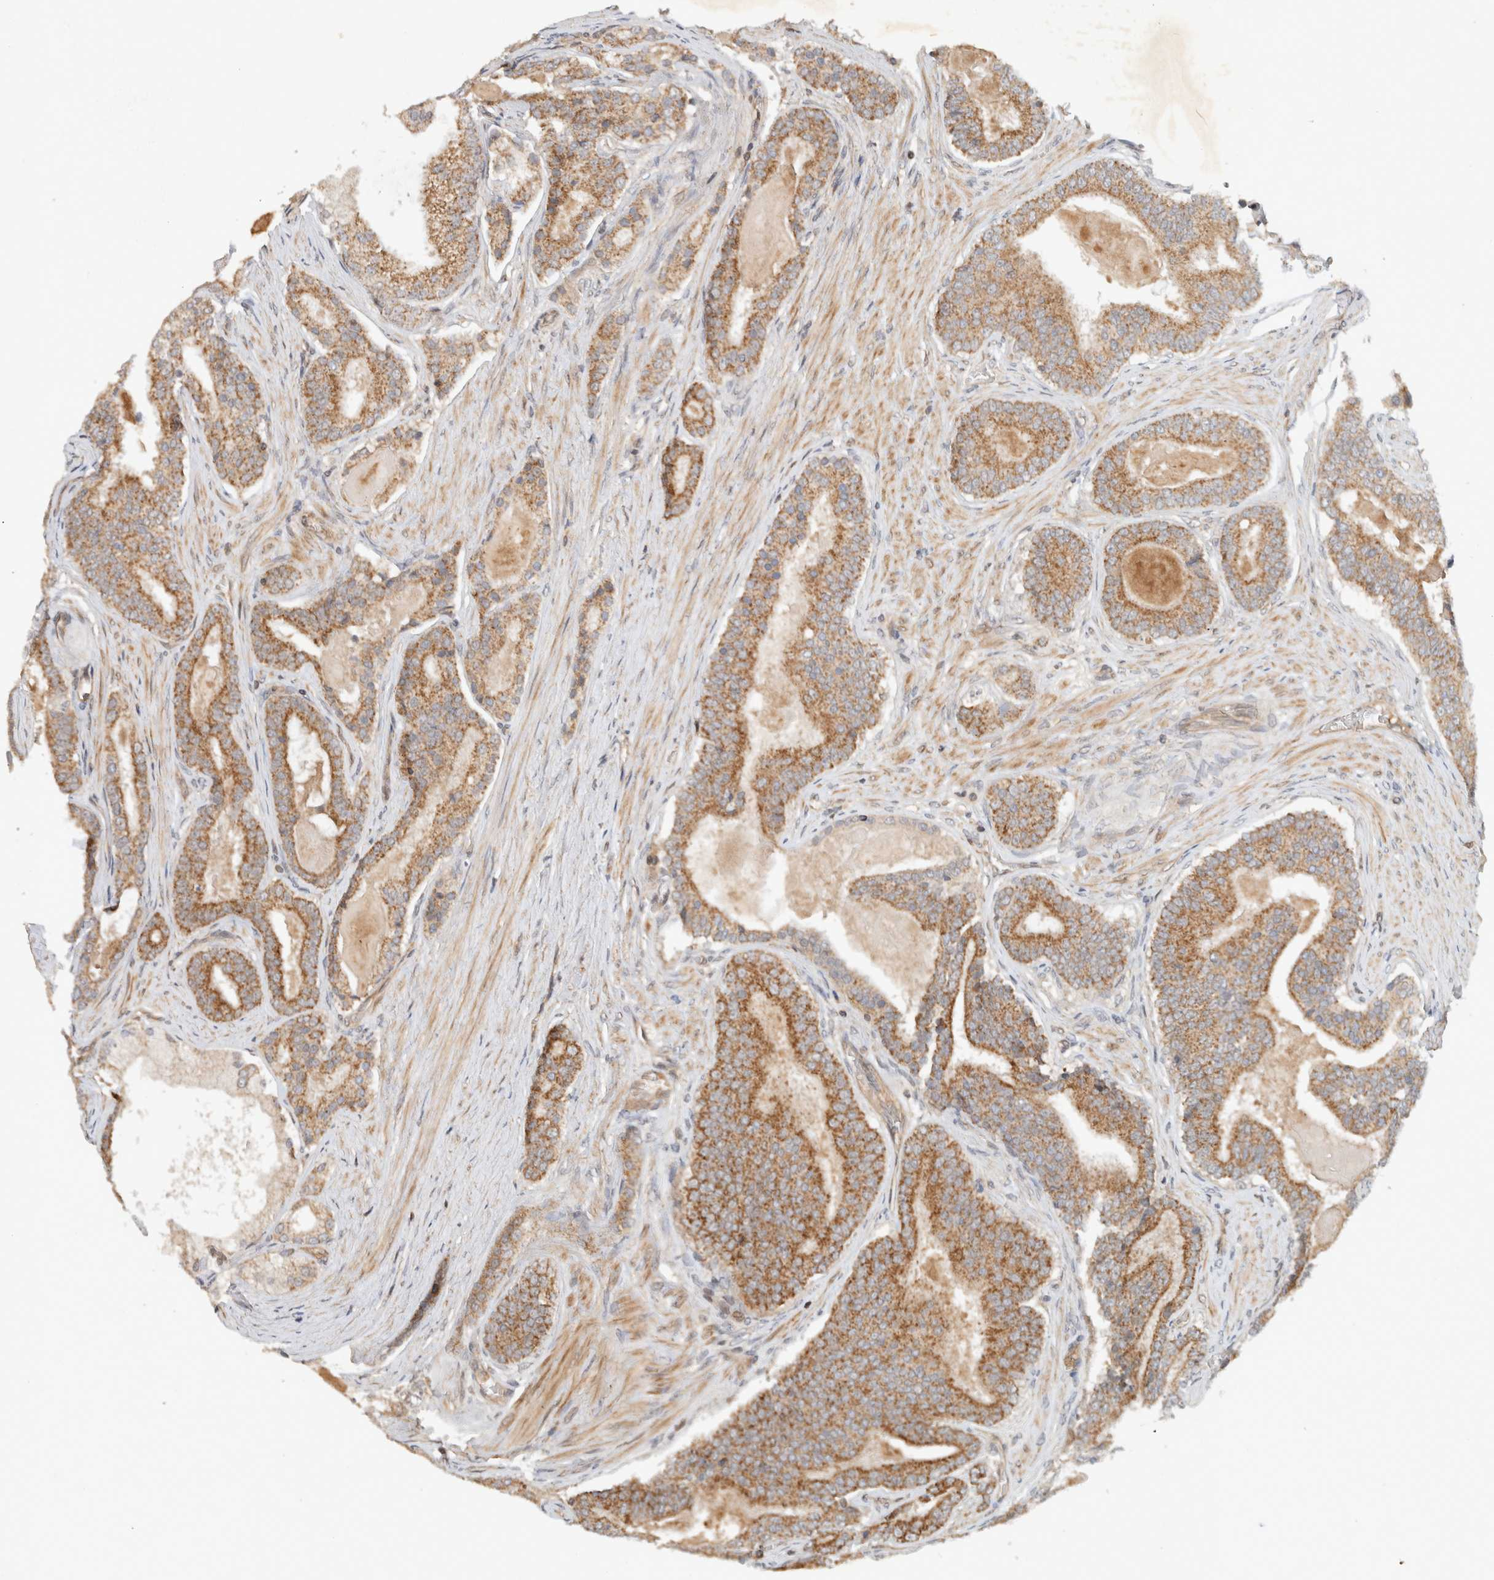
{"staining": {"intensity": "moderate", "quantity": ">75%", "location": "cytoplasmic/membranous"}, "tissue": "prostate cancer", "cell_type": "Tumor cells", "image_type": "cancer", "snomed": [{"axis": "morphology", "description": "Adenocarcinoma, High grade"}, {"axis": "topography", "description": "Prostate"}], "caption": "This is a histology image of immunohistochemistry staining of prostate cancer (adenocarcinoma (high-grade)), which shows moderate staining in the cytoplasmic/membranous of tumor cells.", "gene": "CAAP1", "patient": {"sex": "male", "age": 60}}